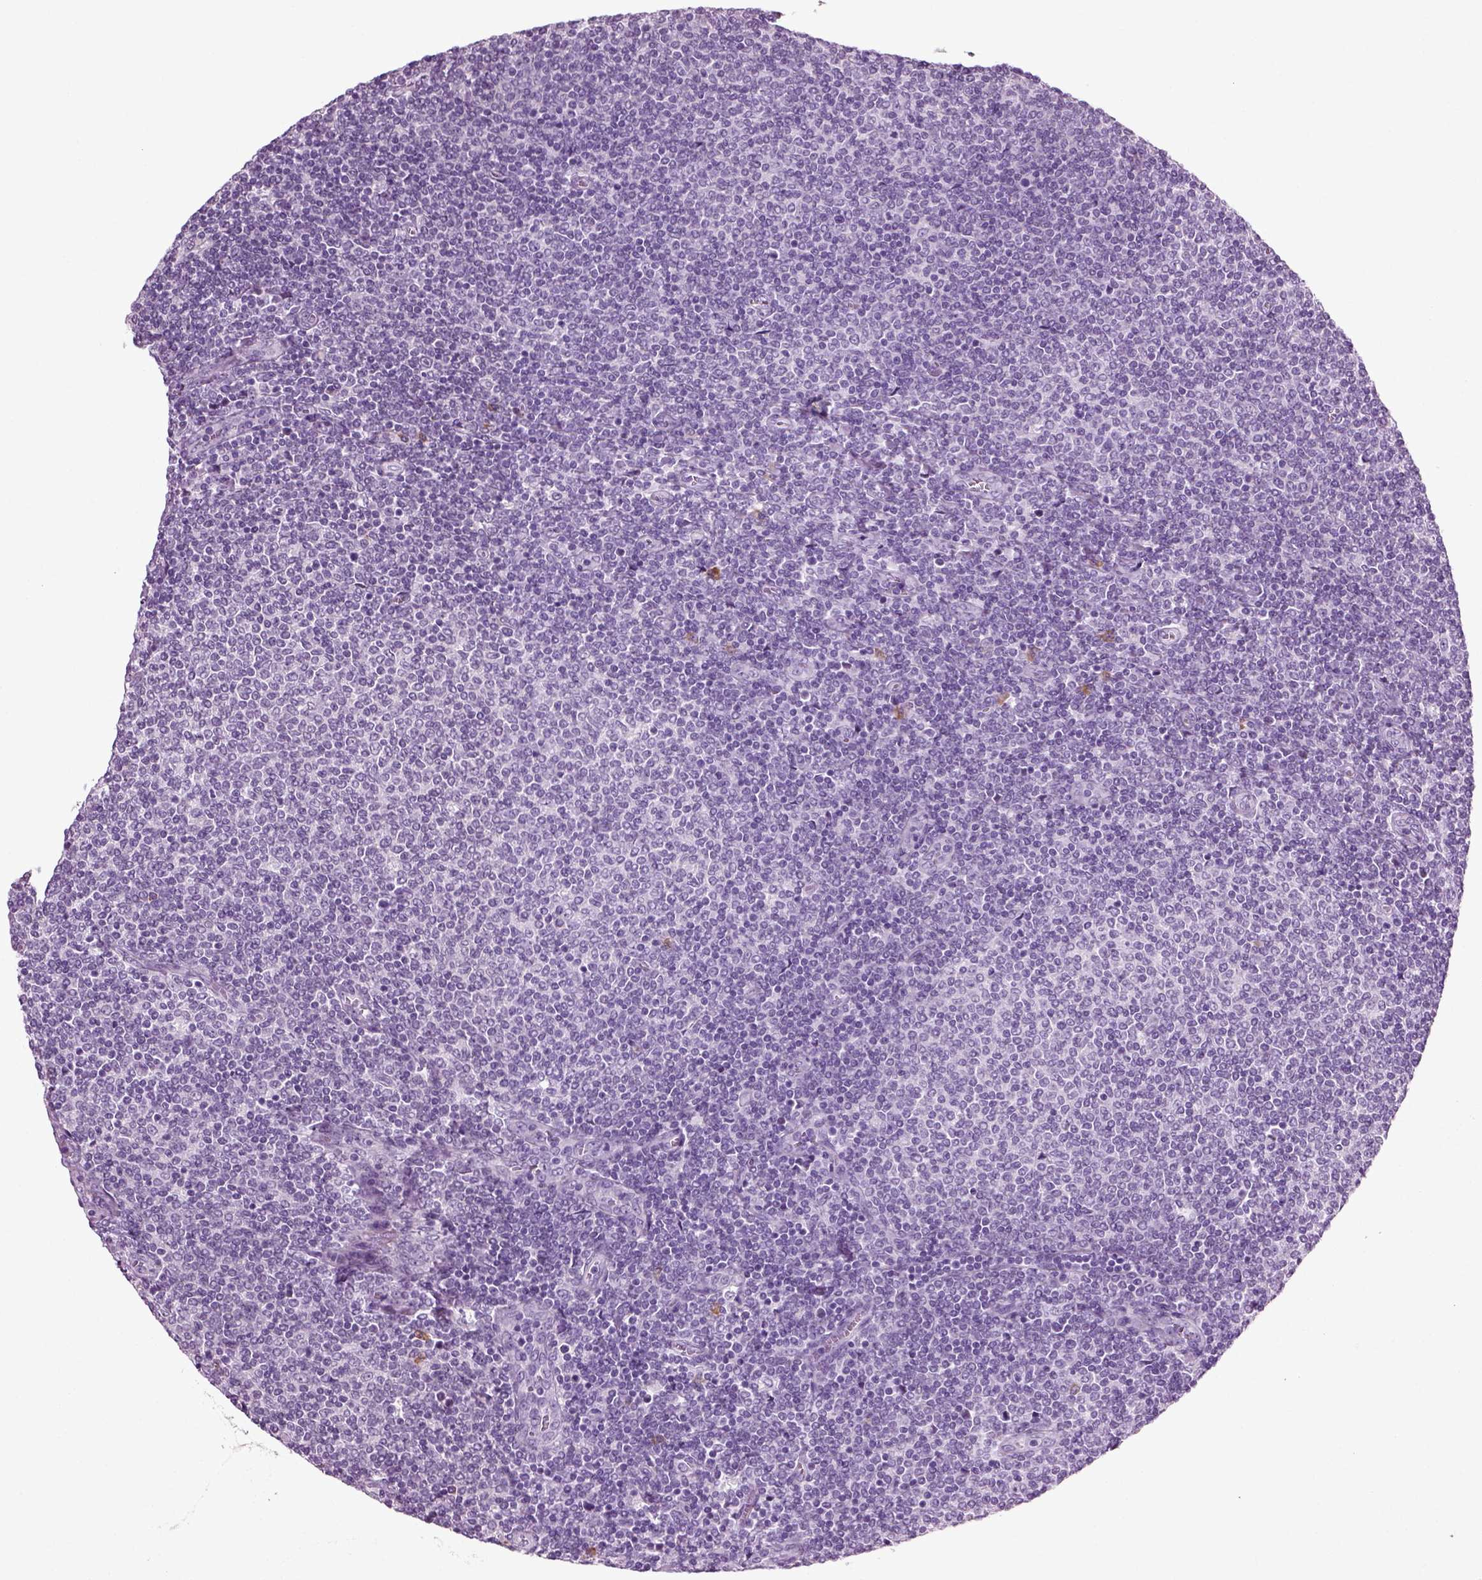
{"staining": {"intensity": "negative", "quantity": "none", "location": "none"}, "tissue": "lymphoma", "cell_type": "Tumor cells", "image_type": "cancer", "snomed": [{"axis": "morphology", "description": "Malignant lymphoma, non-Hodgkin's type, Low grade"}, {"axis": "topography", "description": "Lymph node"}], "caption": "Tumor cells show no significant positivity in lymphoma.", "gene": "SLC26A8", "patient": {"sex": "male", "age": 52}}